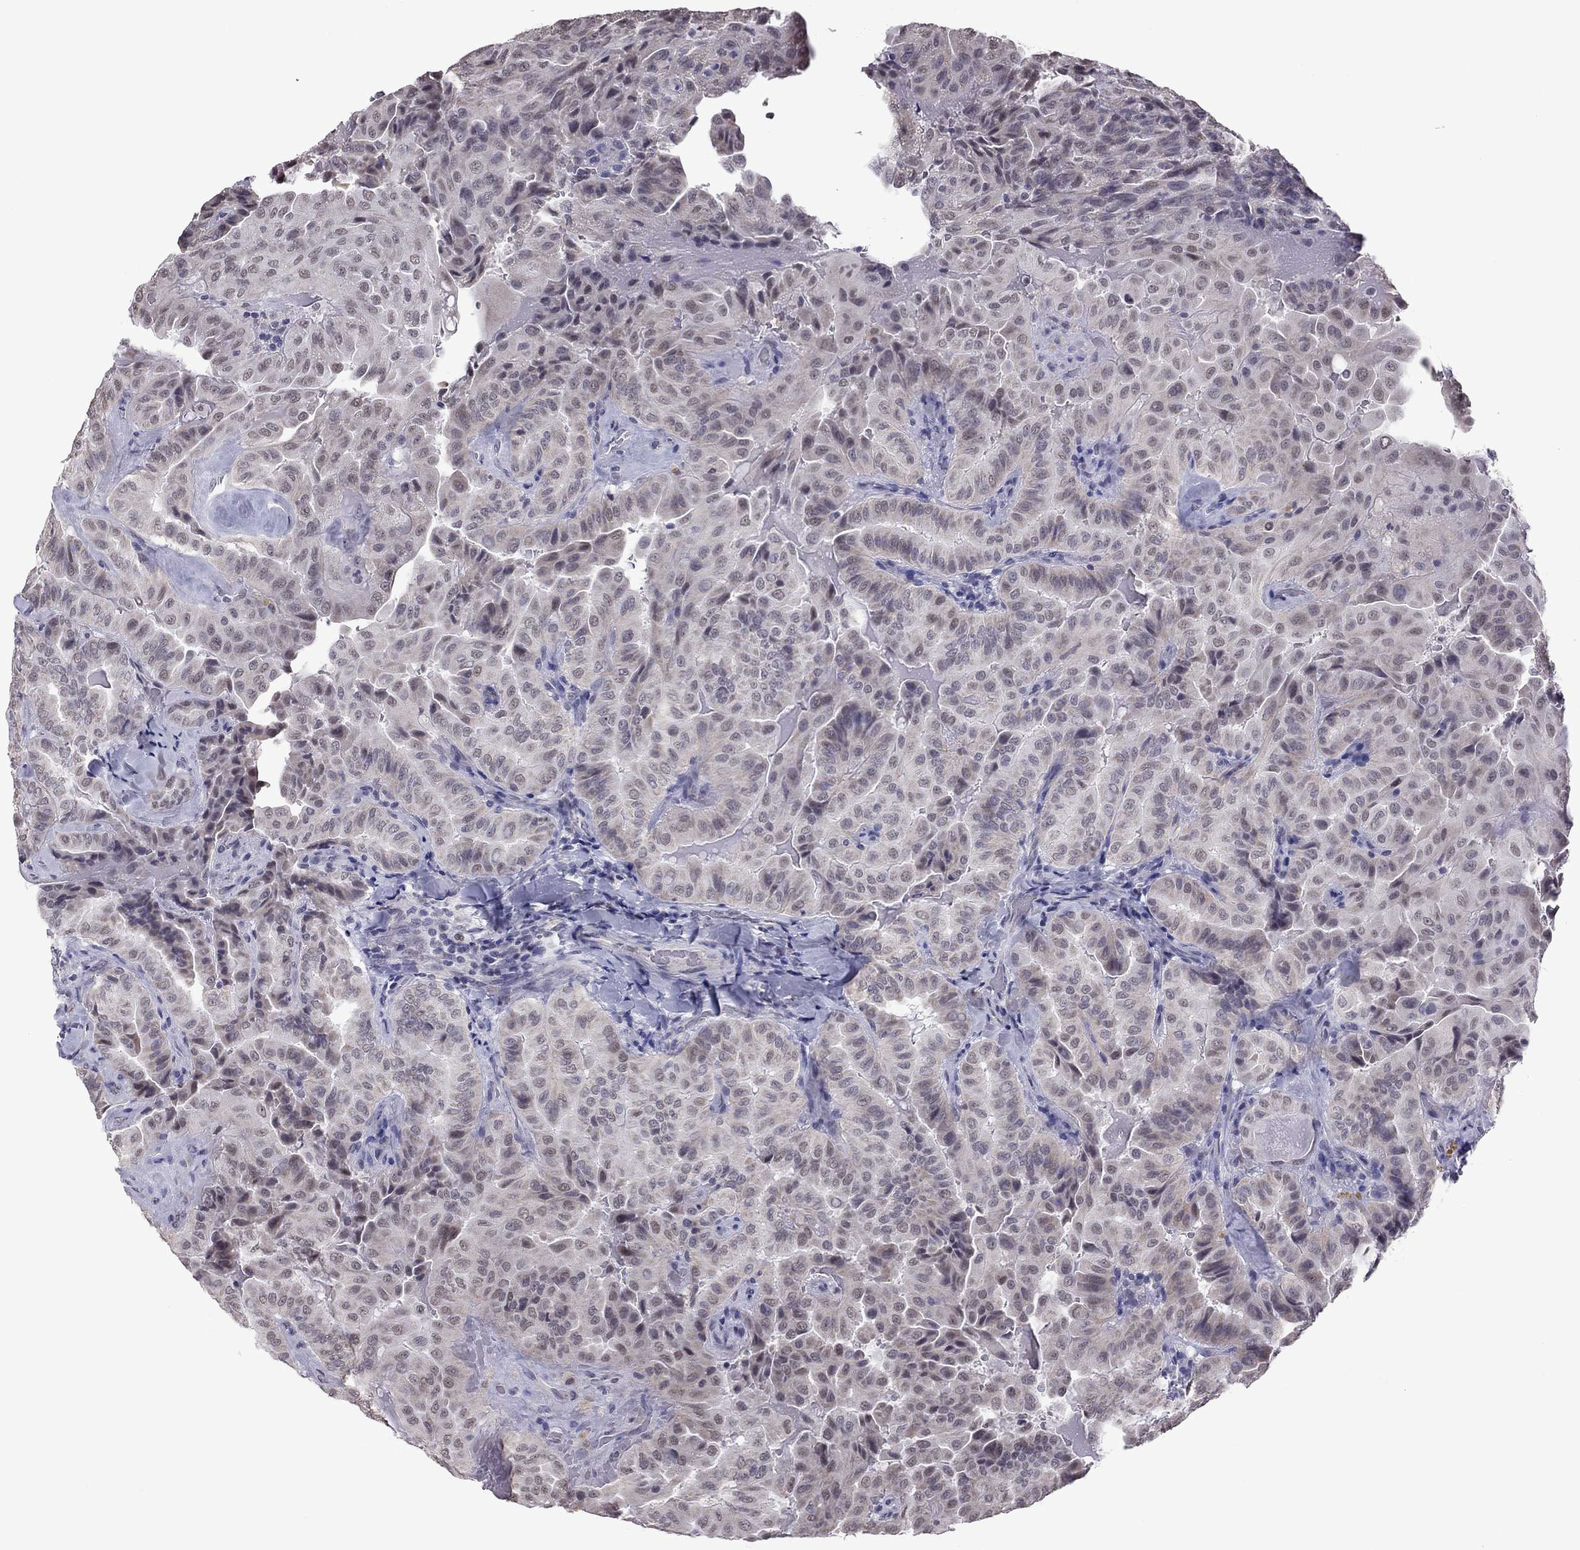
{"staining": {"intensity": "negative", "quantity": "none", "location": "none"}, "tissue": "thyroid cancer", "cell_type": "Tumor cells", "image_type": "cancer", "snomed": [{"axis": "morphology", "description": "Papillary adenocarcinoma, NOS"}, {"axis": "topography", "description": "Thyroid gland"}], "caption": "Micrograph shows no protein staining in tumor cells of thyroid papillary adenocarcinoma tissue. (Stains: DAB (3,3'-diaminobenzidine) immunohistochemistry (IHC) with hematoxylin counter stain, Microscopy: brightfield microscopy at high magnification).", "gene": "PPP1R3A", "patient": {"sex": "female", "age": 68}}